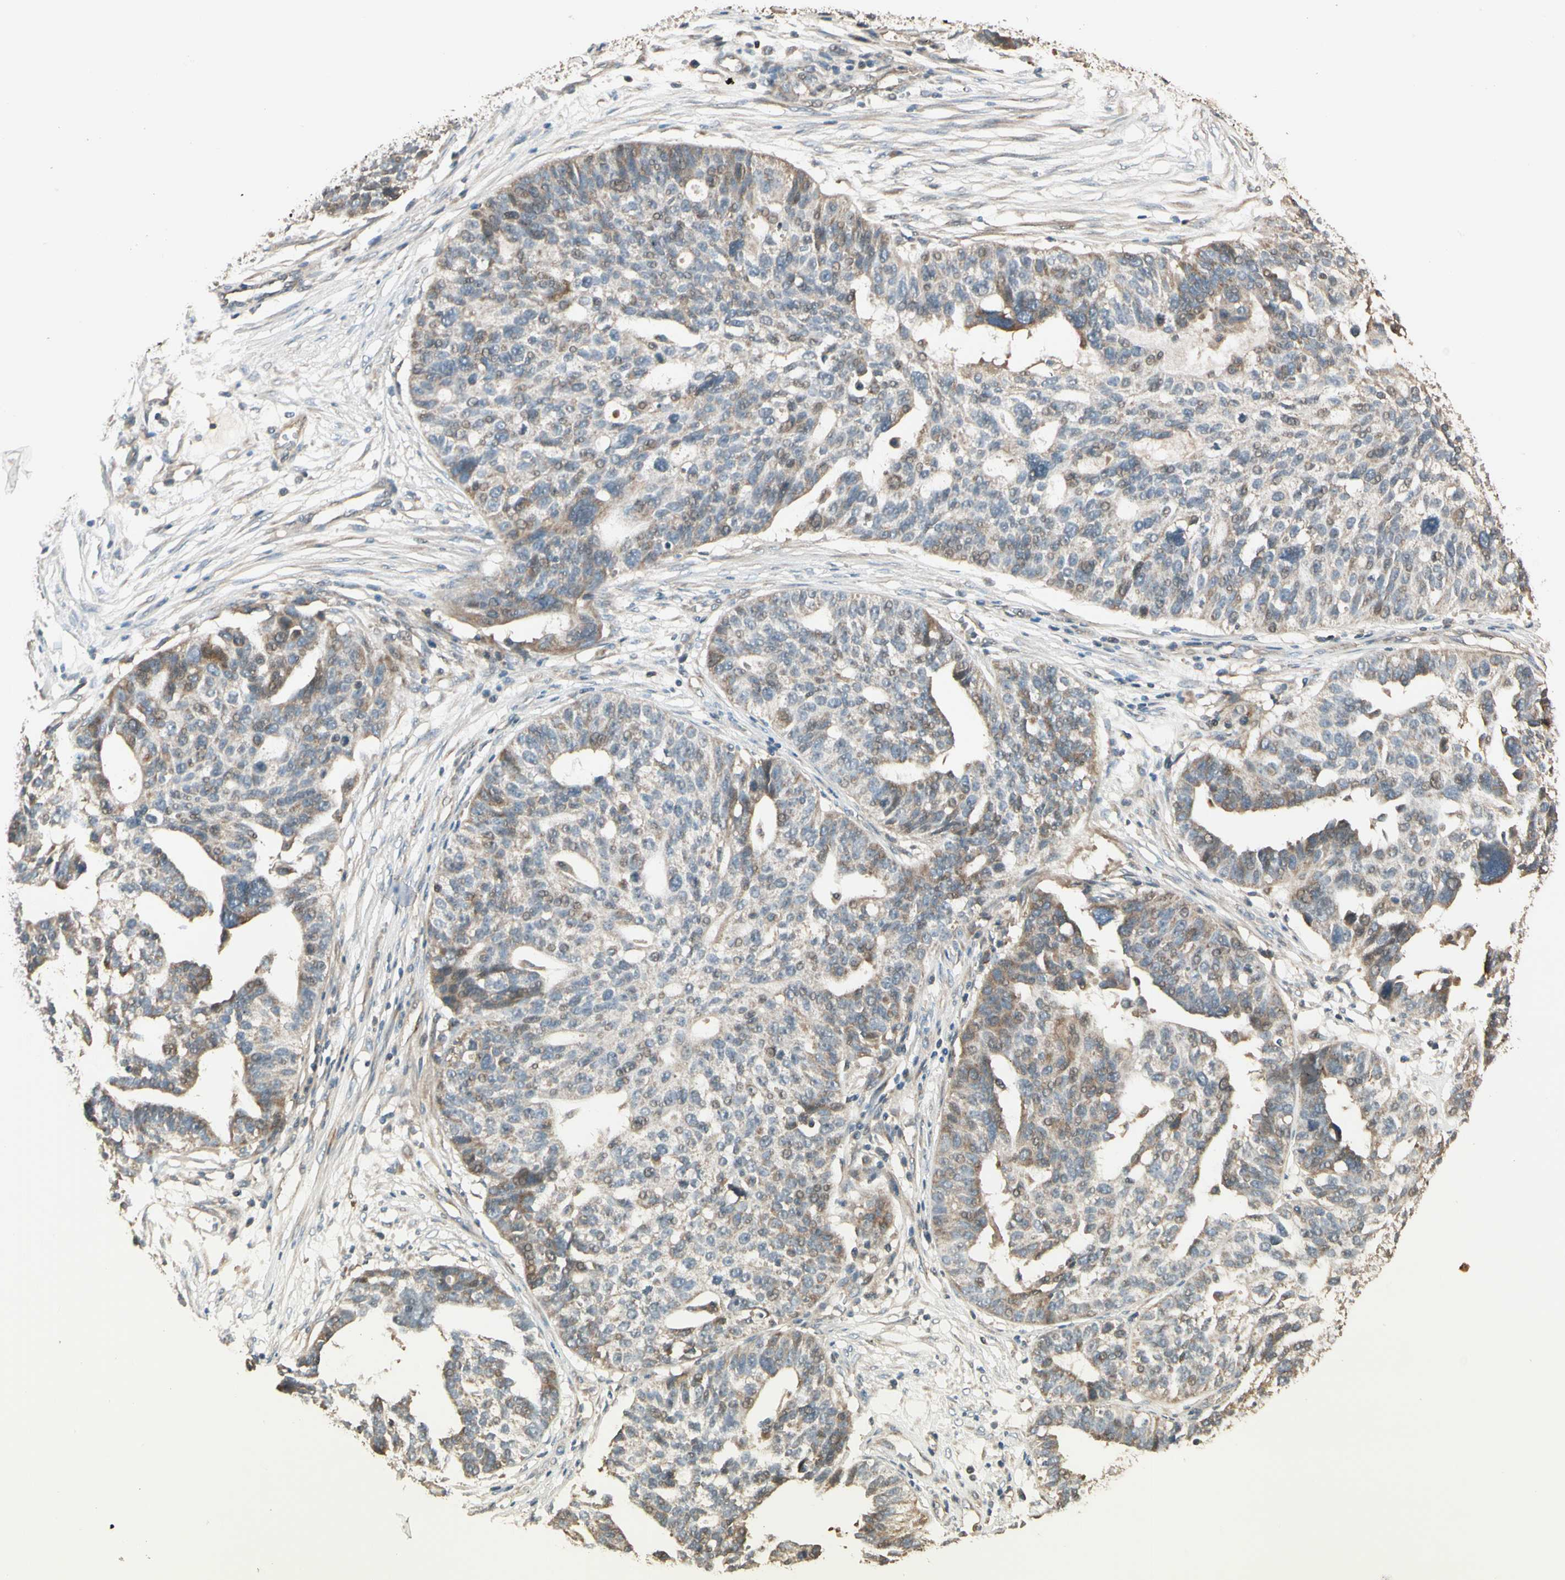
{"staining": {"intensity": "weak", "quantity": "25%-75%", "location": "cytoplasmic/membranous,nuclear"}, "tissue": "ovarian cancer", "cell_type": "Tumor cells", "image_type": "cancer", "snomed": [{"axis": "morphology", "description": "Cystadenocarcinoma, serous, NOS"}, {"axis": "topography", "description": "Ovary"}], "caption": "Immunohistochemical staining of ovarian cancer (serous cystadenocarcinoma) exhibits weak cytoplasmic/membranous and nuclear protein expression in about 25%-75% of tumor cells.", "gene": "TNFRSF21", "patient": {"sex": "female", "age": 59}}